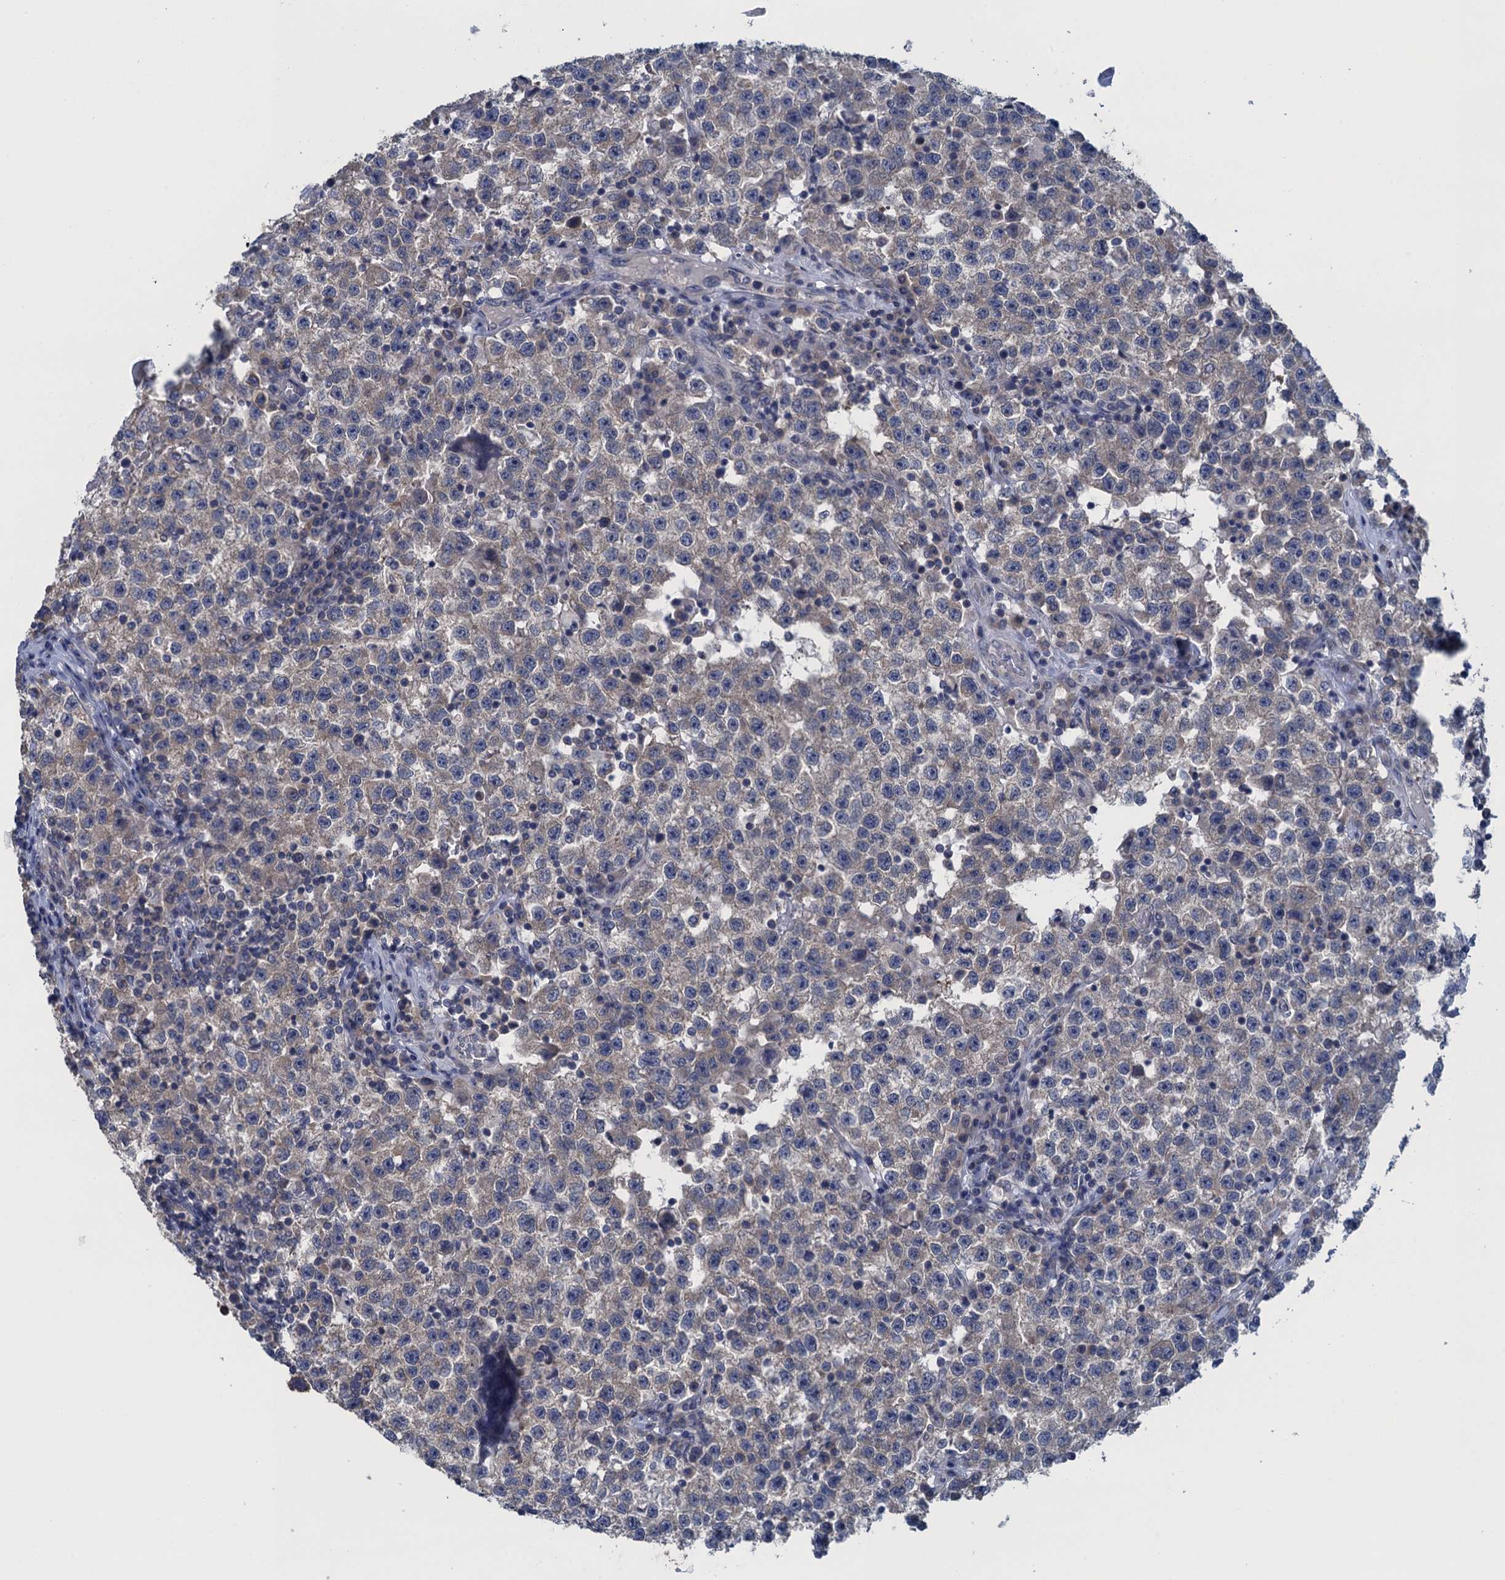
{"staining": {"intensity": "weak", "quantity": "25%-75%", "location": "cytoplasmic/membranous"}, "tissue": "testis cancer", "cell_type": "Tumor cells", "image_type": "cancer", "snomed": [{"axis": "morphology", "description": "Seminoma, NOS"}, {"axis": "topography", "description": "Testis"}], "caption": "This is an image of immunohistochemistry (IHC) staining of testis cancer, which shows weak staining in the cytoplasmic/membranous of tumor cells.", "gene": "CTU2", "patient": {"sex": "male", "age": 22}}